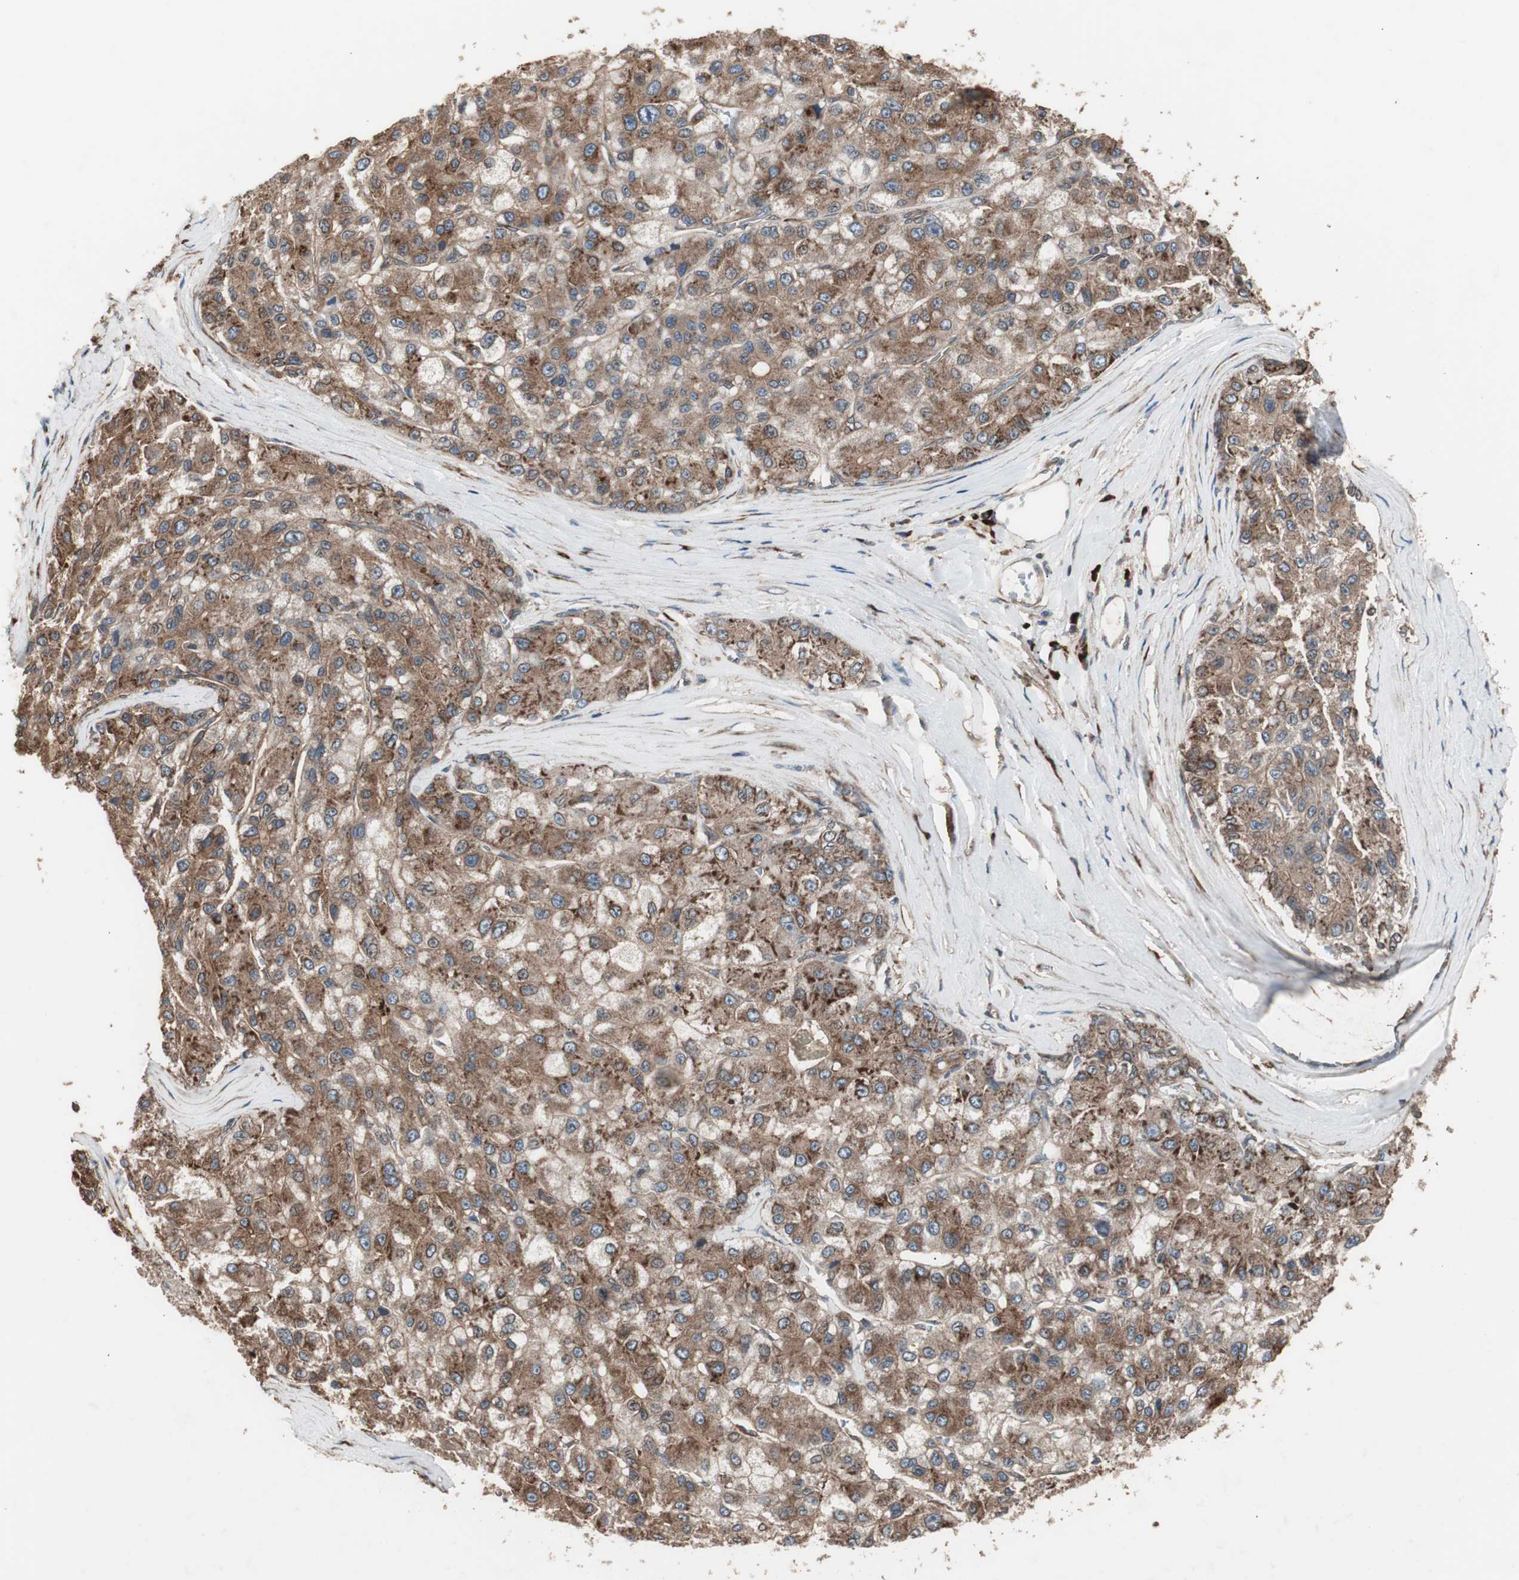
{"staining": {"intensity": "moderate", "quantity": ">75%", "location": "cytoplasmic/membranous"}, "tissue": "liver cancer", "cell_type": "Tumor cells", "image_type": "cancer", "snomed": [{"axis": "morphology", "description": "Carcinoma, Hepatocellular, NOS"}, {"axis": "topography", "description": "Liver"}], "caption": "Liver cancer stained with a protein marker displays moderate staining in tumor cells.", "gene": "LZTS1", "patient": {"sex": "male", "age": 80}}